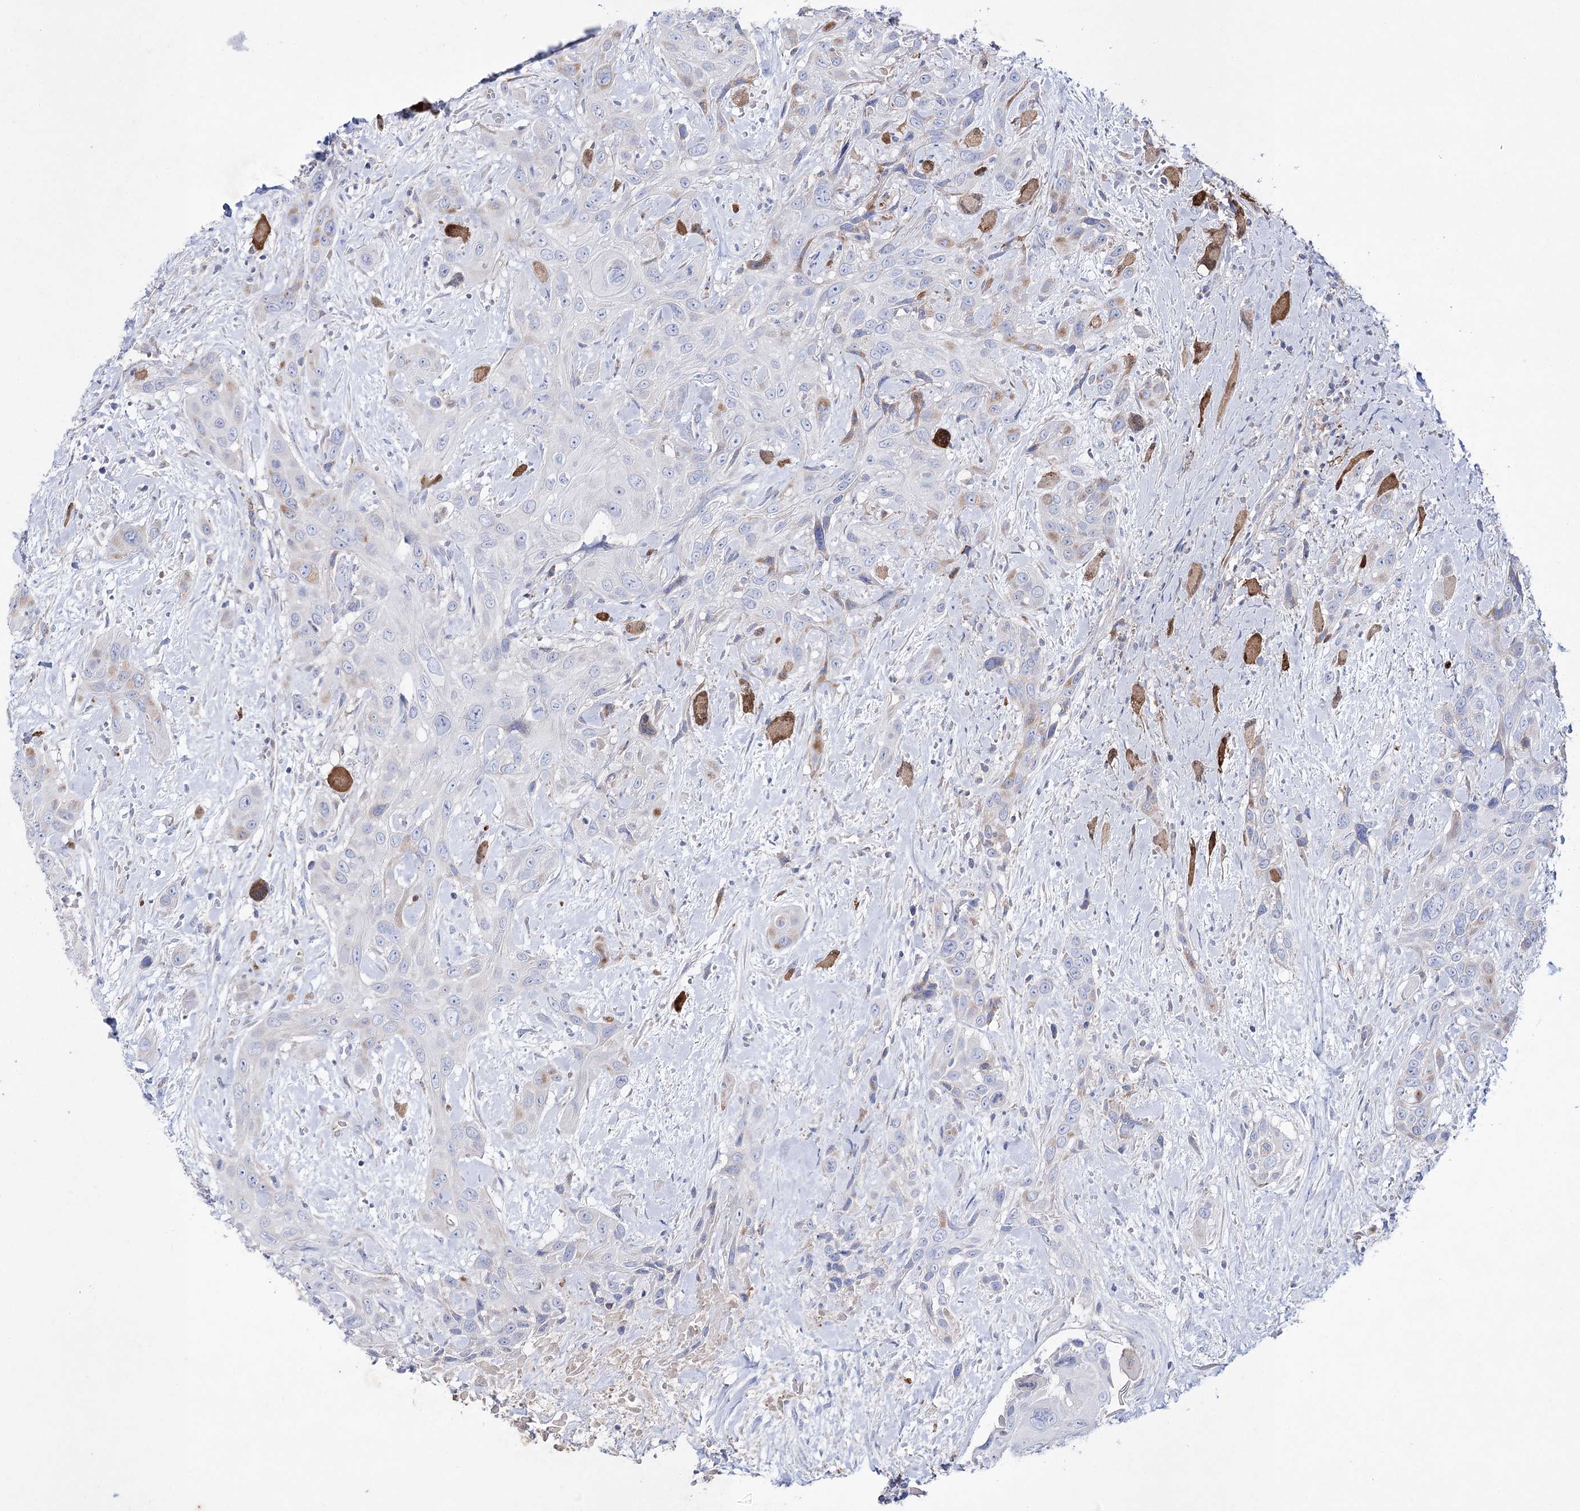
{"staining": {"intensity": "negative", "quantity": "none", "location": "none"}, "tissue": "head and neck cancer", "cell_type": "Tumor cells", "image_type": "cancer", "snomed": [{"axis": "morphology", "description": "Squamous cell carcinoma, NOS"}, {"axis": "topography", "description": "Head-Neck"}], "caption": "This is an immunohistochemistry (IHC) histopathology image of human head and neck cancer. There is no positivity in tumor cells.", "gene": "NAGLU", "patient": {"sex": "male", "age": 81}}